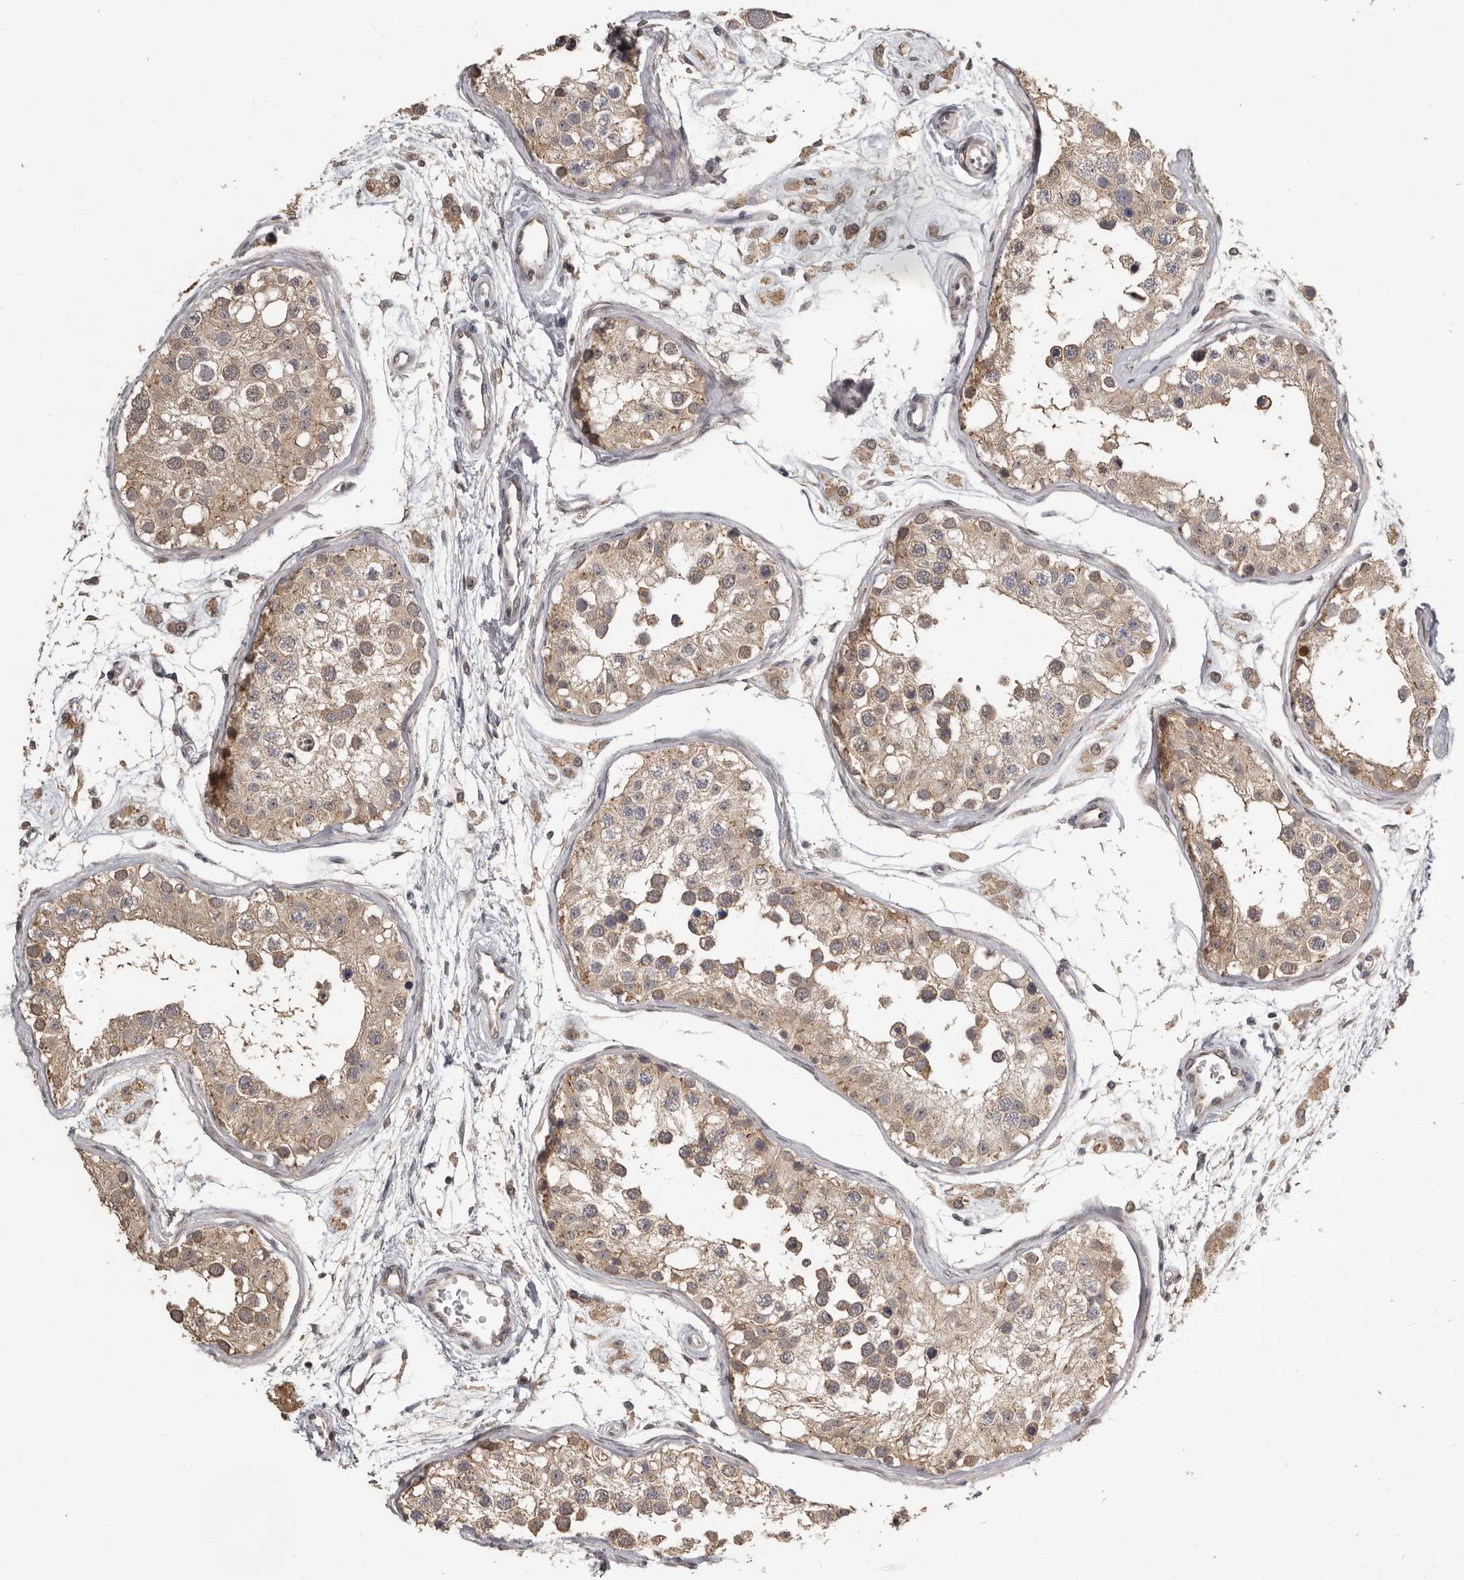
{"staining": {"intensity": "moderate", "quantity": ">75%", "location": "cytoplasmic/membranous"}, "tissue": "testis", "cell_type": "Cells in seminiferous ducts", "image_type": "normal", "snomed": [{"axis": "morphology", "description": "Normal tissue, NOS"}, {"axis": "morphology", "description": "Adenocarcinoma, metastatic, NOS"}, {"axis": "topography", "description": "Testis"}], "caption": "The photomicrograph shows immunohistochemical staining of unremarkable testis. There is moderate cytoplasmic/membranous positivity is present in approximately >75% of cells in seminiferous ducts. Using DAB (3,3'-diaminobenzidine) (brown) and hematoxylin (blue) stains, captured at high magnification using brightfield microscopy.", "gene": "ZFP14", "patient": {"sex": "male", "age": 26}}